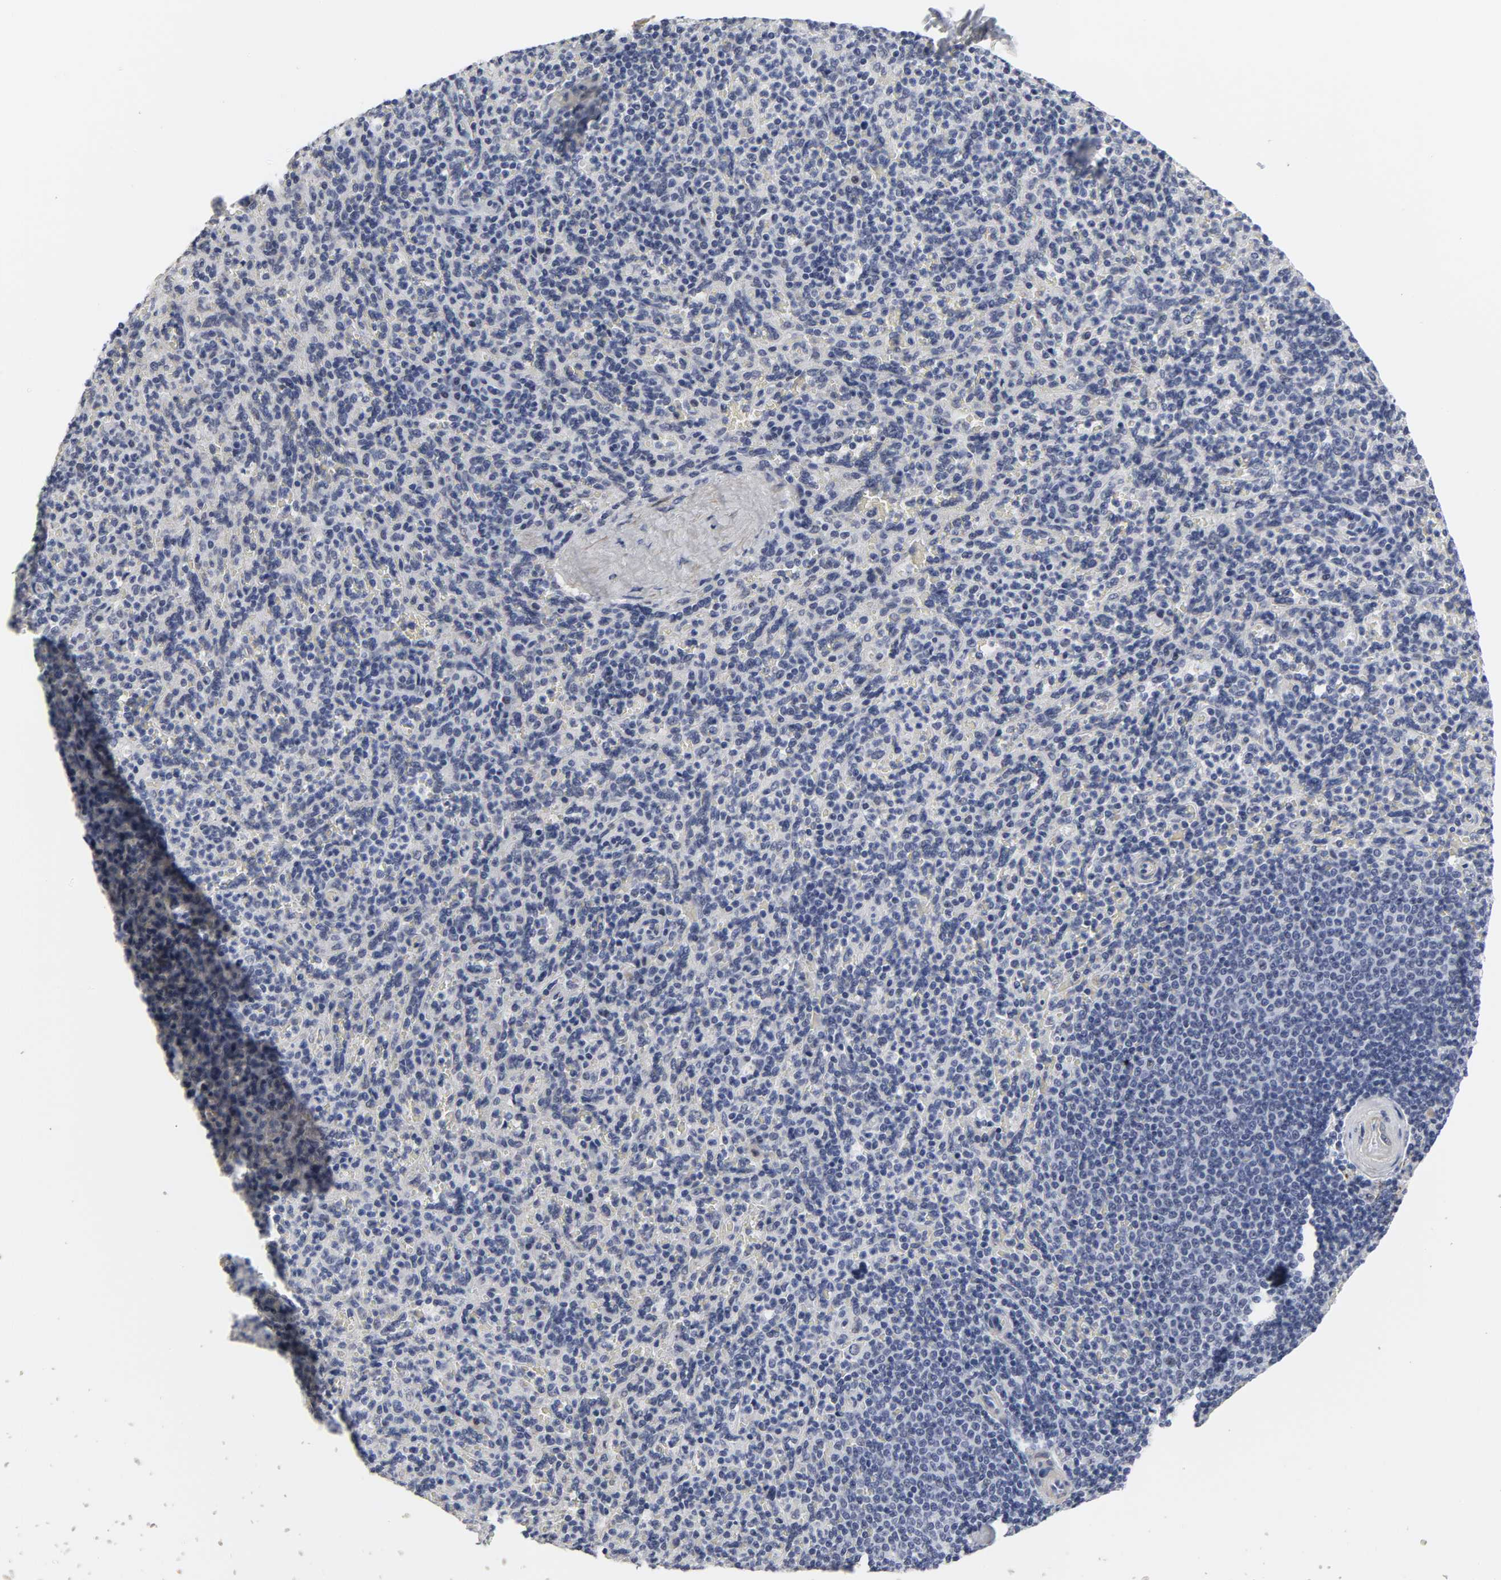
{"staining": {"intensity": "negative", "quantity": "none", "location": "none"}, "tissue": "spleen", "cell_type": "Cells in red pulp", "image_type": "normal", "snomed": [{"axis": "morphology", "description": "Normal tissue, NOS"}, {"axis": "topography", "description": "Spleen"}], "caption": "IHC micrograph of normal spleen: spleen stained with DAB (3,3'-diaminobenzidine) reveals no significant protein staining in cells in red pulp. Nuclei are stained in blue.", "gene": "GRHL2", "patient": {"sex": "male", "age": 36}}